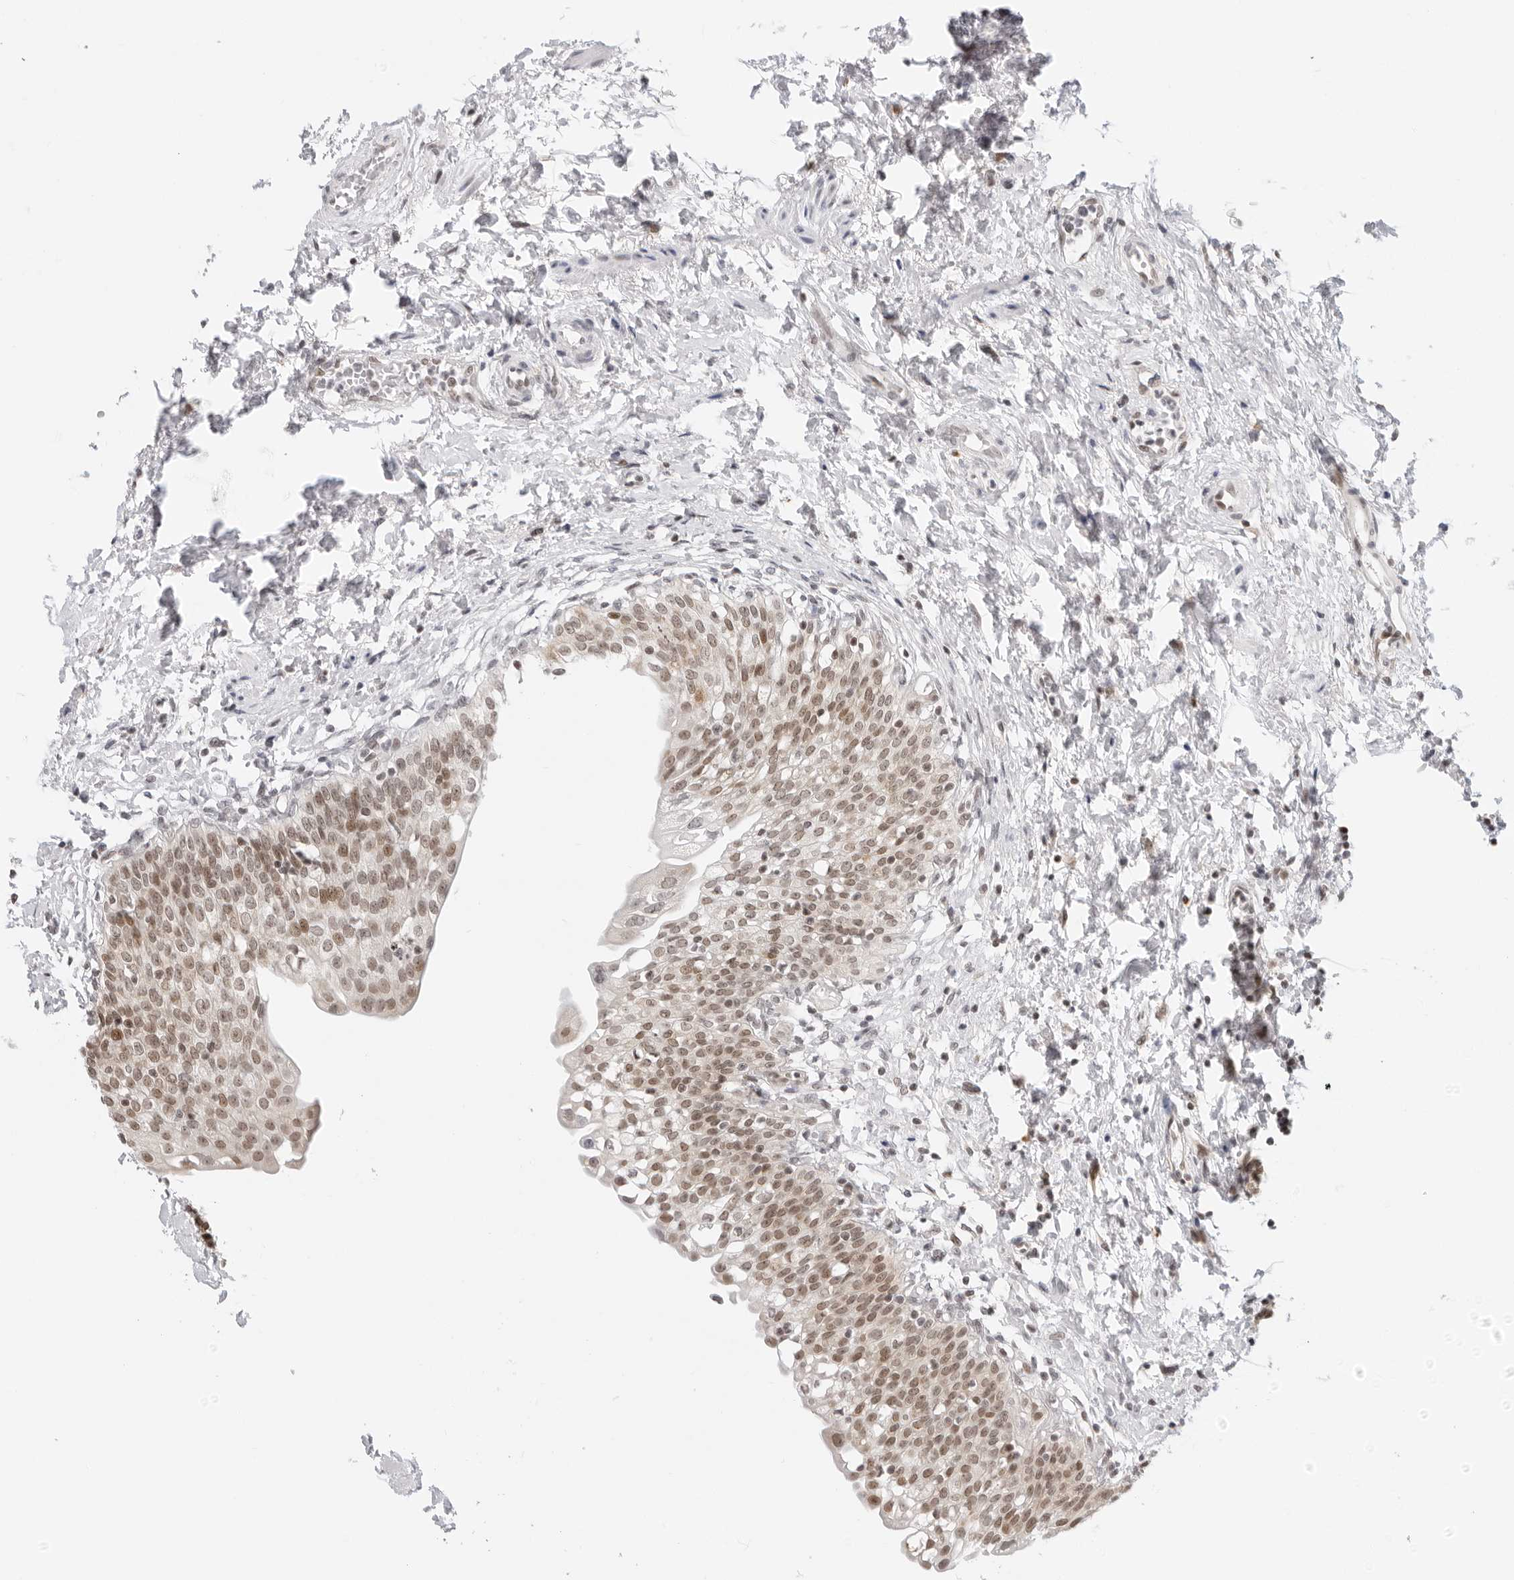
{"staining": {"intensity": "moderate", "quantity": ">75%", "location": "nuclear"}, "tissue": "urinary bladder", "cell_type": "Urothelial cells", "image_type": "normal", "snomed": [{"axis": "morphology", "description": "Normal tissue, NOS"}, {"axis": "topography", "description": "Urinary bladder"}], "caption": "About >75% of urothelial cells in benign human urinary bladder display moderate nuclear protein expression as visualized by brown immunohistochemical staining.", "gene": "MSH6", "patient": {"sex": "male", "age": 55}}